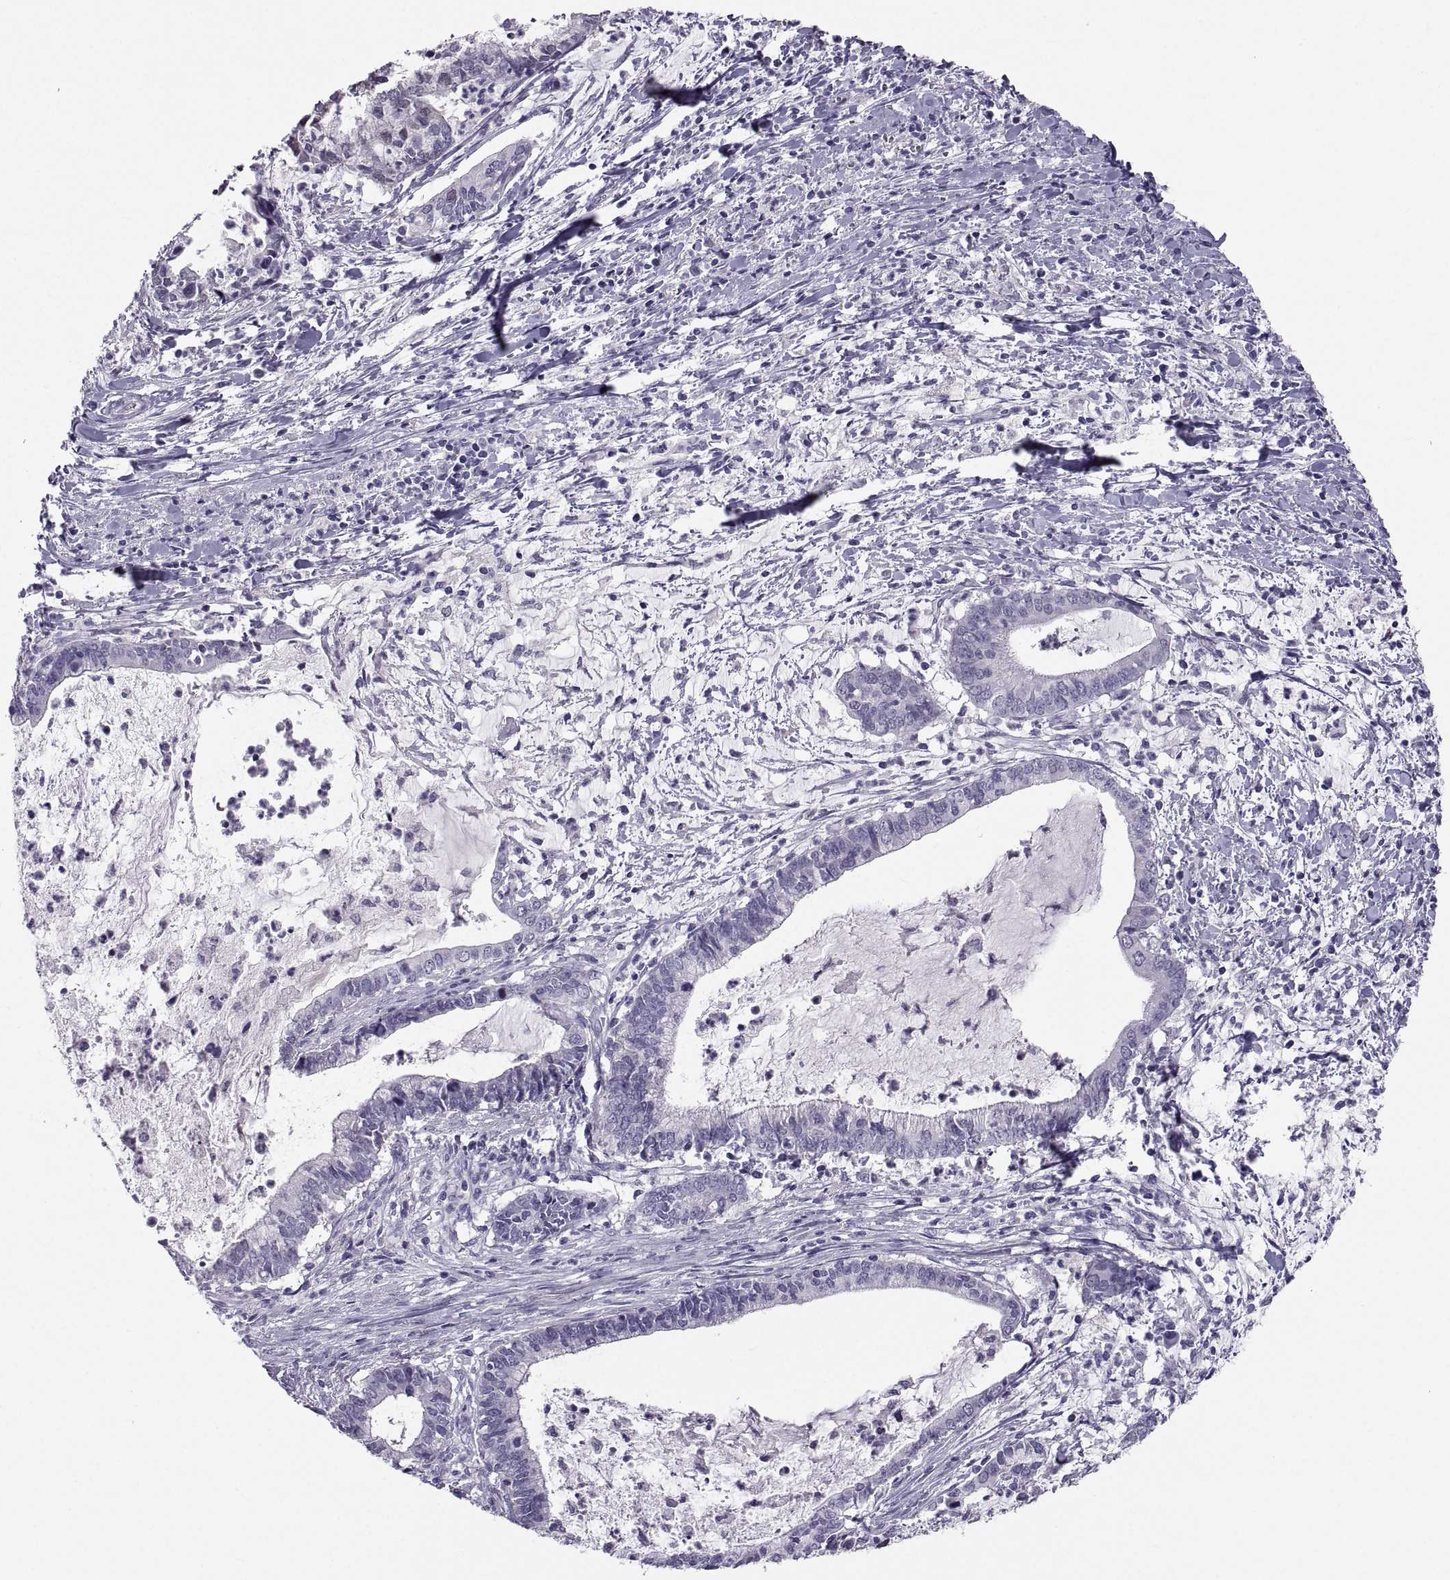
{"staining": {"intensity": "weak", "quantity": "<25%", "location": "cytoplasmic/membranous"}, "tissue": "cervical cancer", "cell_type": "Tumor cells", "image_type": "cancer", "snomed": [{"axis": "morphology", "description": "Adenocarcinoma, NOS"}, {"axis": "topography", "description": "Cervix"}], "caption": "This is a image of immunohistochemistry staining of cervical cancer (adenocarcinoma), which shows no expression in tumor cells. (Brightfield microscopy of DAB IHC at high magnification).", "gene": "IGSF1", "patient": {"sex": "female", "age": 42}}